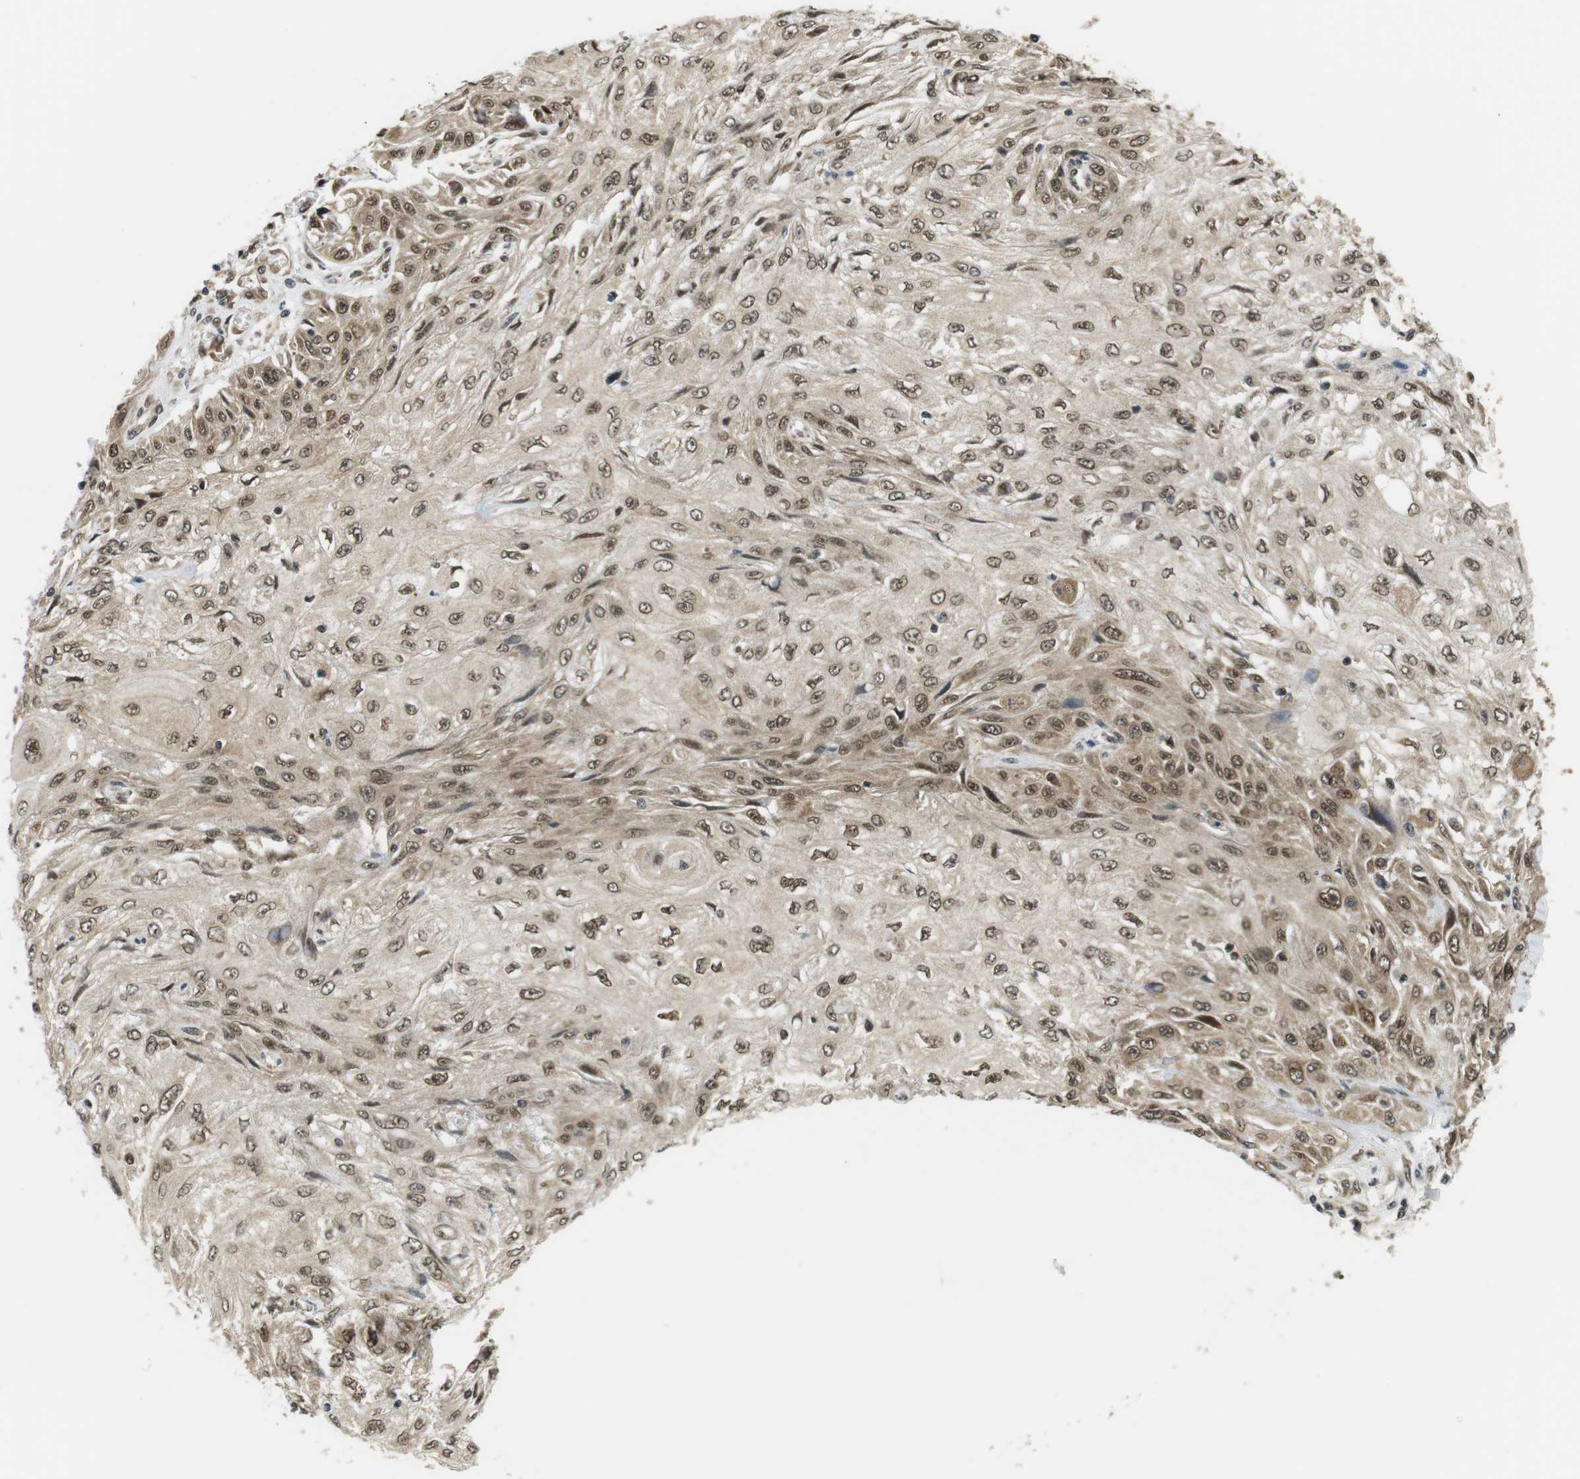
{"staining": {"intensity": "weak", "quantity": ">75%", "location": "cytoplasmic/membranous,nuclear"}, "tissue": "skin cancer", "cell_type": "Tumor cells", "image_type": "cancer", "snomed": [{"axis": "morphology", "description": "Squamous cell carcinoma, NOS"}, {"axis": "topography", "description": "Skin"}], "caption": "Weak cytoplasmic/membranous and nuclear expression is present in approximately >75% of tumor cells in squamous cell carcinoma (skin). The staining is performed using DAB (3,3'-diaminobenzidine) brown chromogen to label protein expression. The nuclei are counter-stained blue using hematoxylin.", "gene": "CSNK2B", "patient": {"sex": "male", "age": 75}}